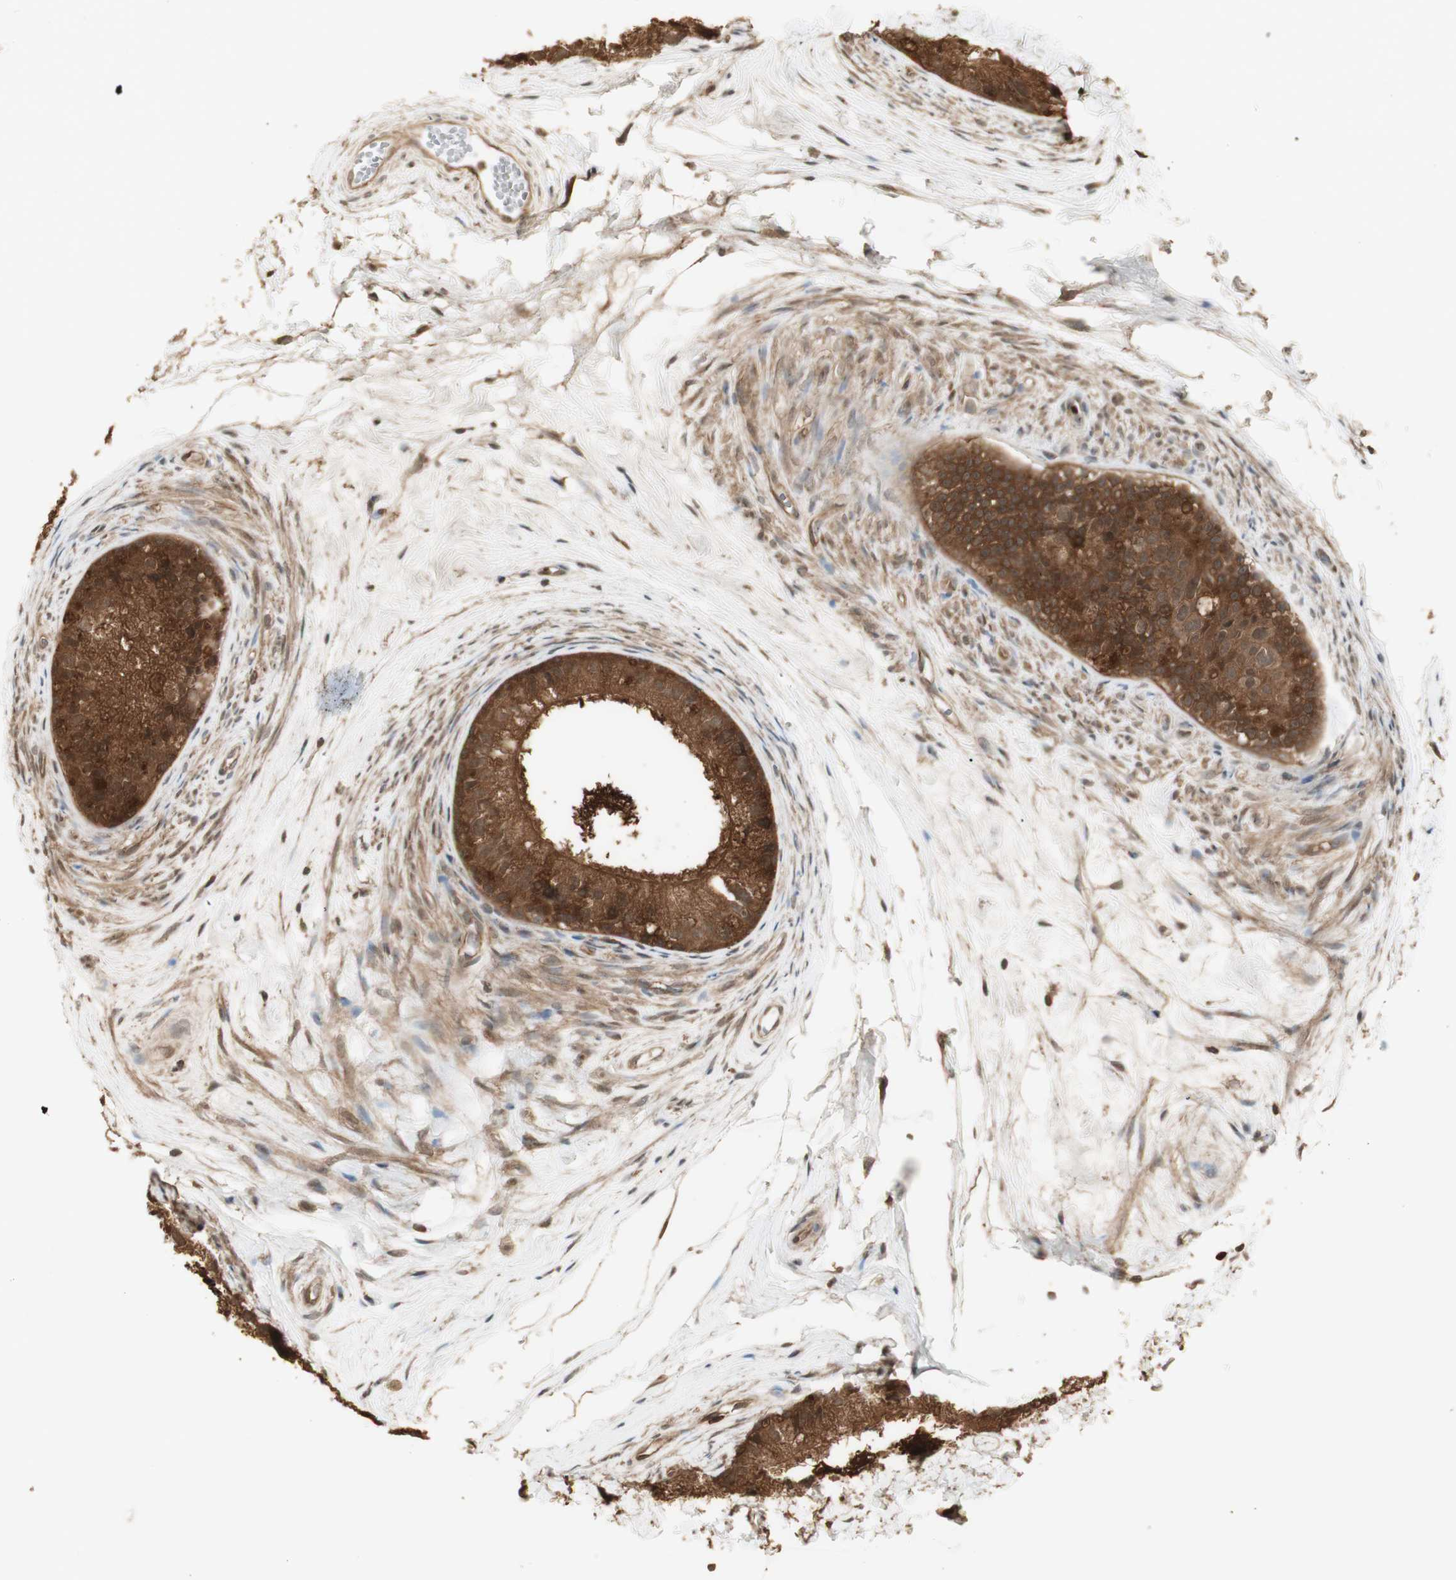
{"staining": {"intensity": "strong", "quantity": ">75%", "location": "cytoplasmic/membranous"}, "tissue": "epididymis", "cell_type": "Glandular cells", "image_type": "normal", "snomed": [{"axis": "morphology", "description": "Normal tissue, NOS"}, {"axis": "topography", "description": "Epididymis"}], "caption": "DAB (3,3'-diaminobenzidine) immunohistochemical staining of normal human epididymis demonstrates strong cytoplasmic/membranous protein staining in approximately >75% of glandular cells. The staining was performed using DAB to visualize the protein expression in brown, while the nuclei were stained in blue with hematoxylin (Magnification: 20x).", "gene": "YWHAB", "patient": {"sex": "male", "age": 56}}